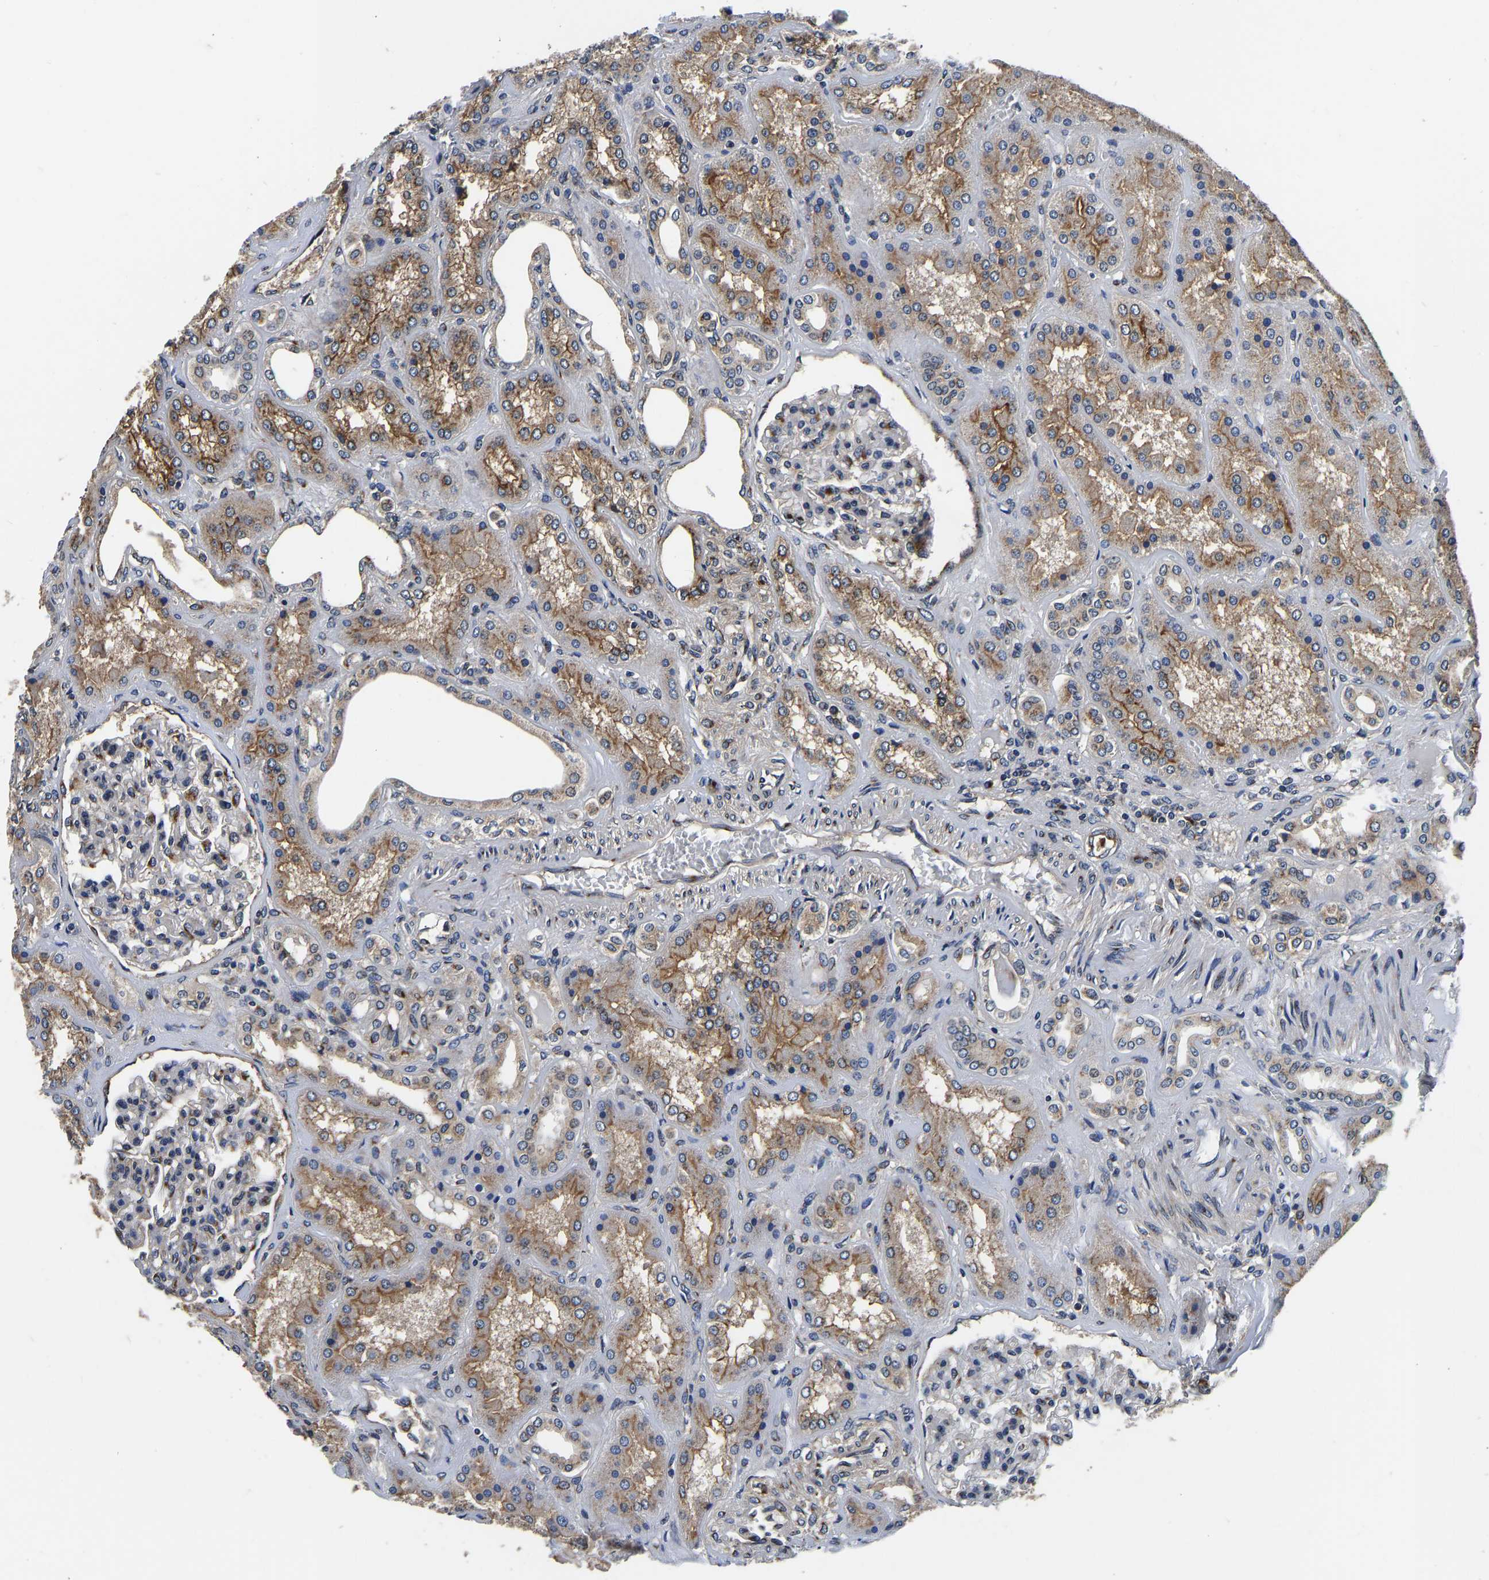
{"staining": {"intensity": "moderate", "quantity": ">75%", "location": "cytoplasmic/membranous"}, "tissue": "kidney", "cell_type": "Cells in glomeruli", "image_type": "normal", "snomed": [{"axis": "morphology", "description": "Normal tissue, NOS"}, {"axis": "topography", "description": "Kidney"}], "caption": "Cells in glomeruli reveal medium levels of moderate cytoplasmic/membranous positivity in about >75% of cells in normal kidney. (brown staining indicates protein expression, while blue staining denotes nuclei).", "gene": "RABAC1", "patient": {"sex": "female", "age": 56}}